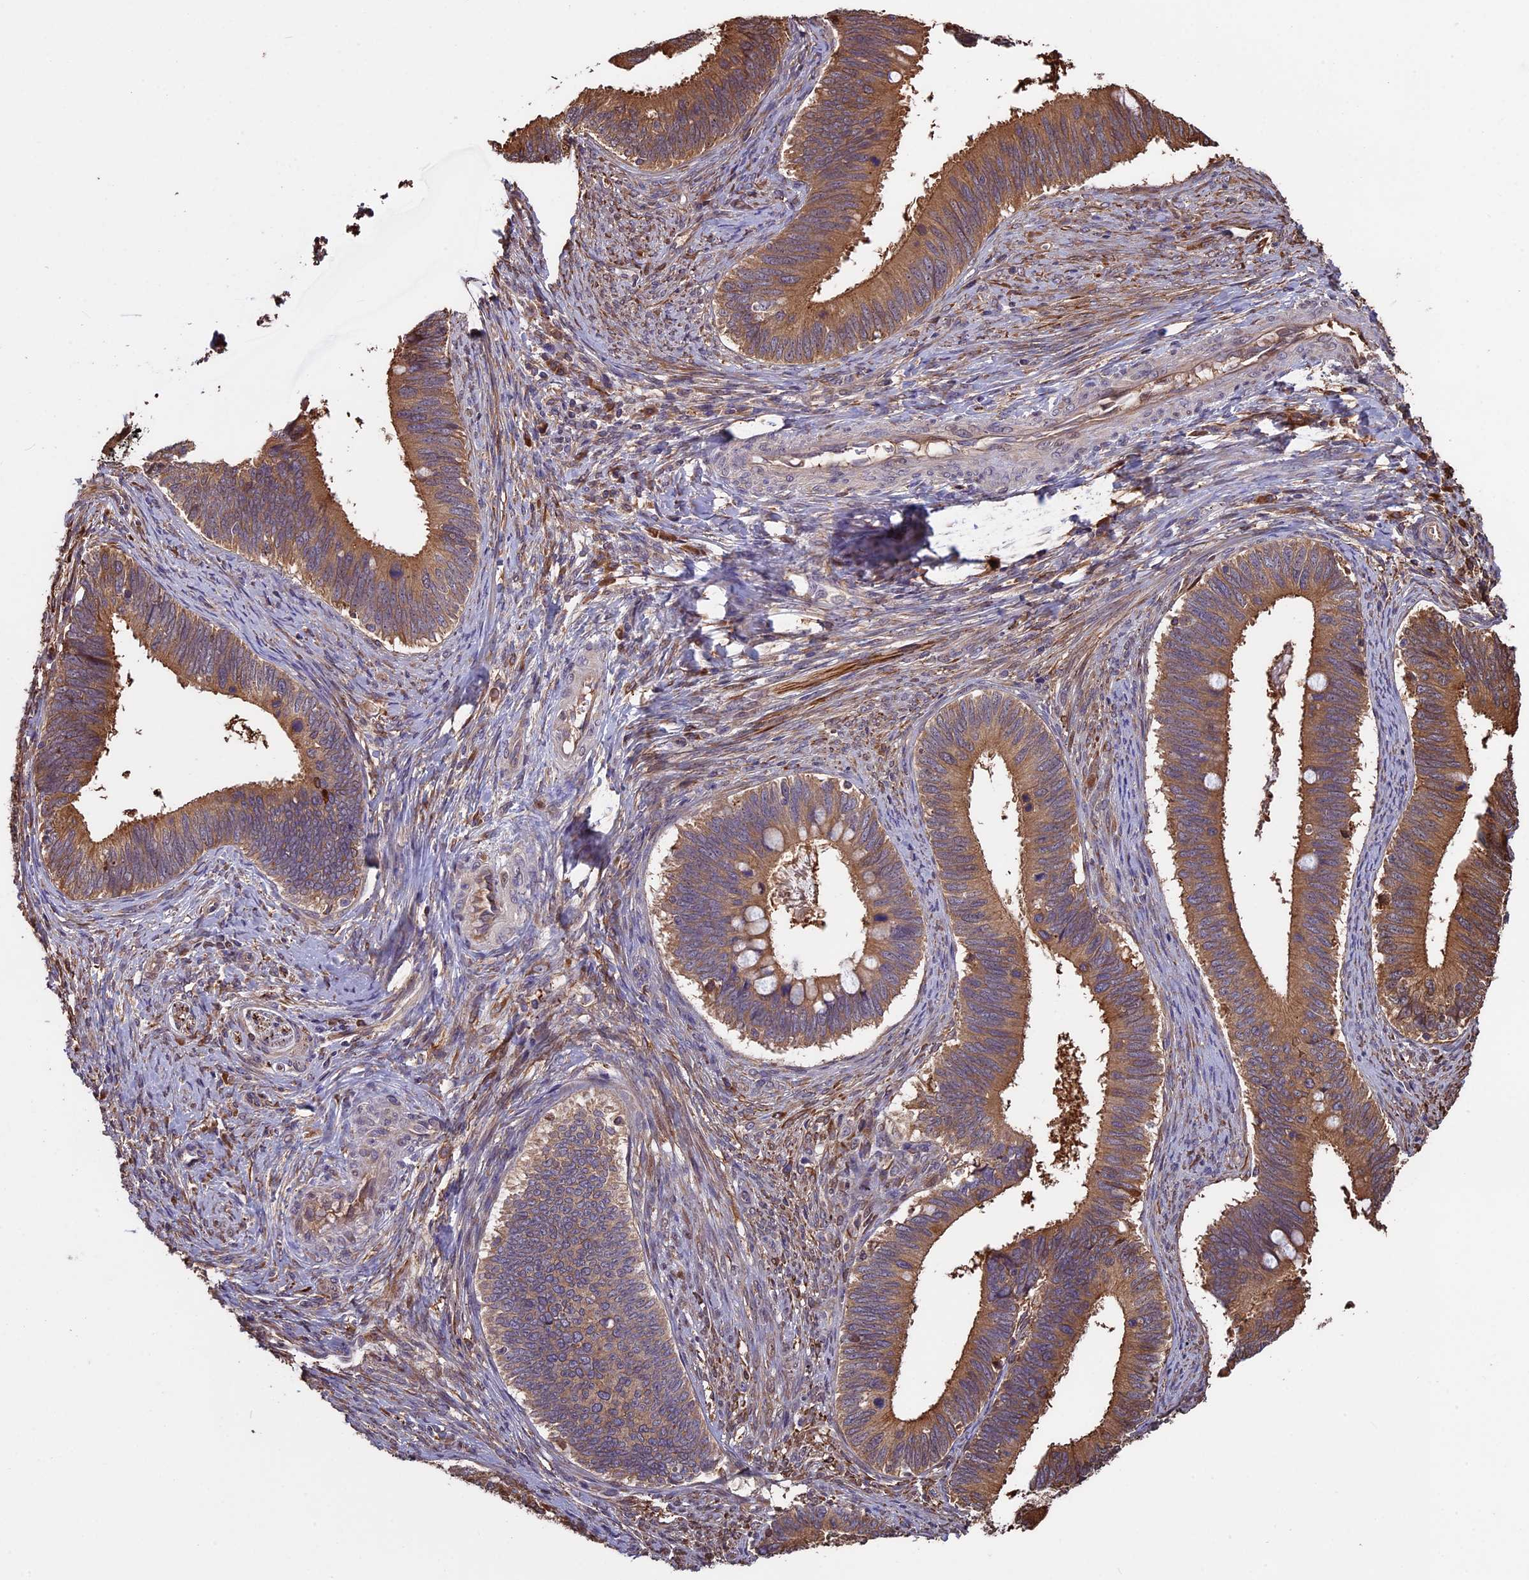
{"staining": {"intensity": "moderate", "quantity": ">75%", "location": "cytoplasmic/membranous"}, "tissue": "cervical cancer", "cell_type": "Tumor cells", "image_type": "cancer", "snomed": [{"axis": "morphology", "description": "Adenocarcinoma, NOS"}, {"axis": "topography", "description": "Cervix"}], "caption": "This is a micrograph of IHC staining of cervical adenocarcinoma, which shows moderate staining in the cytoplasmic/membranous of tumor cells.", "gene": "VWA3A", "patient": {"sex": "female", "age": 42}}